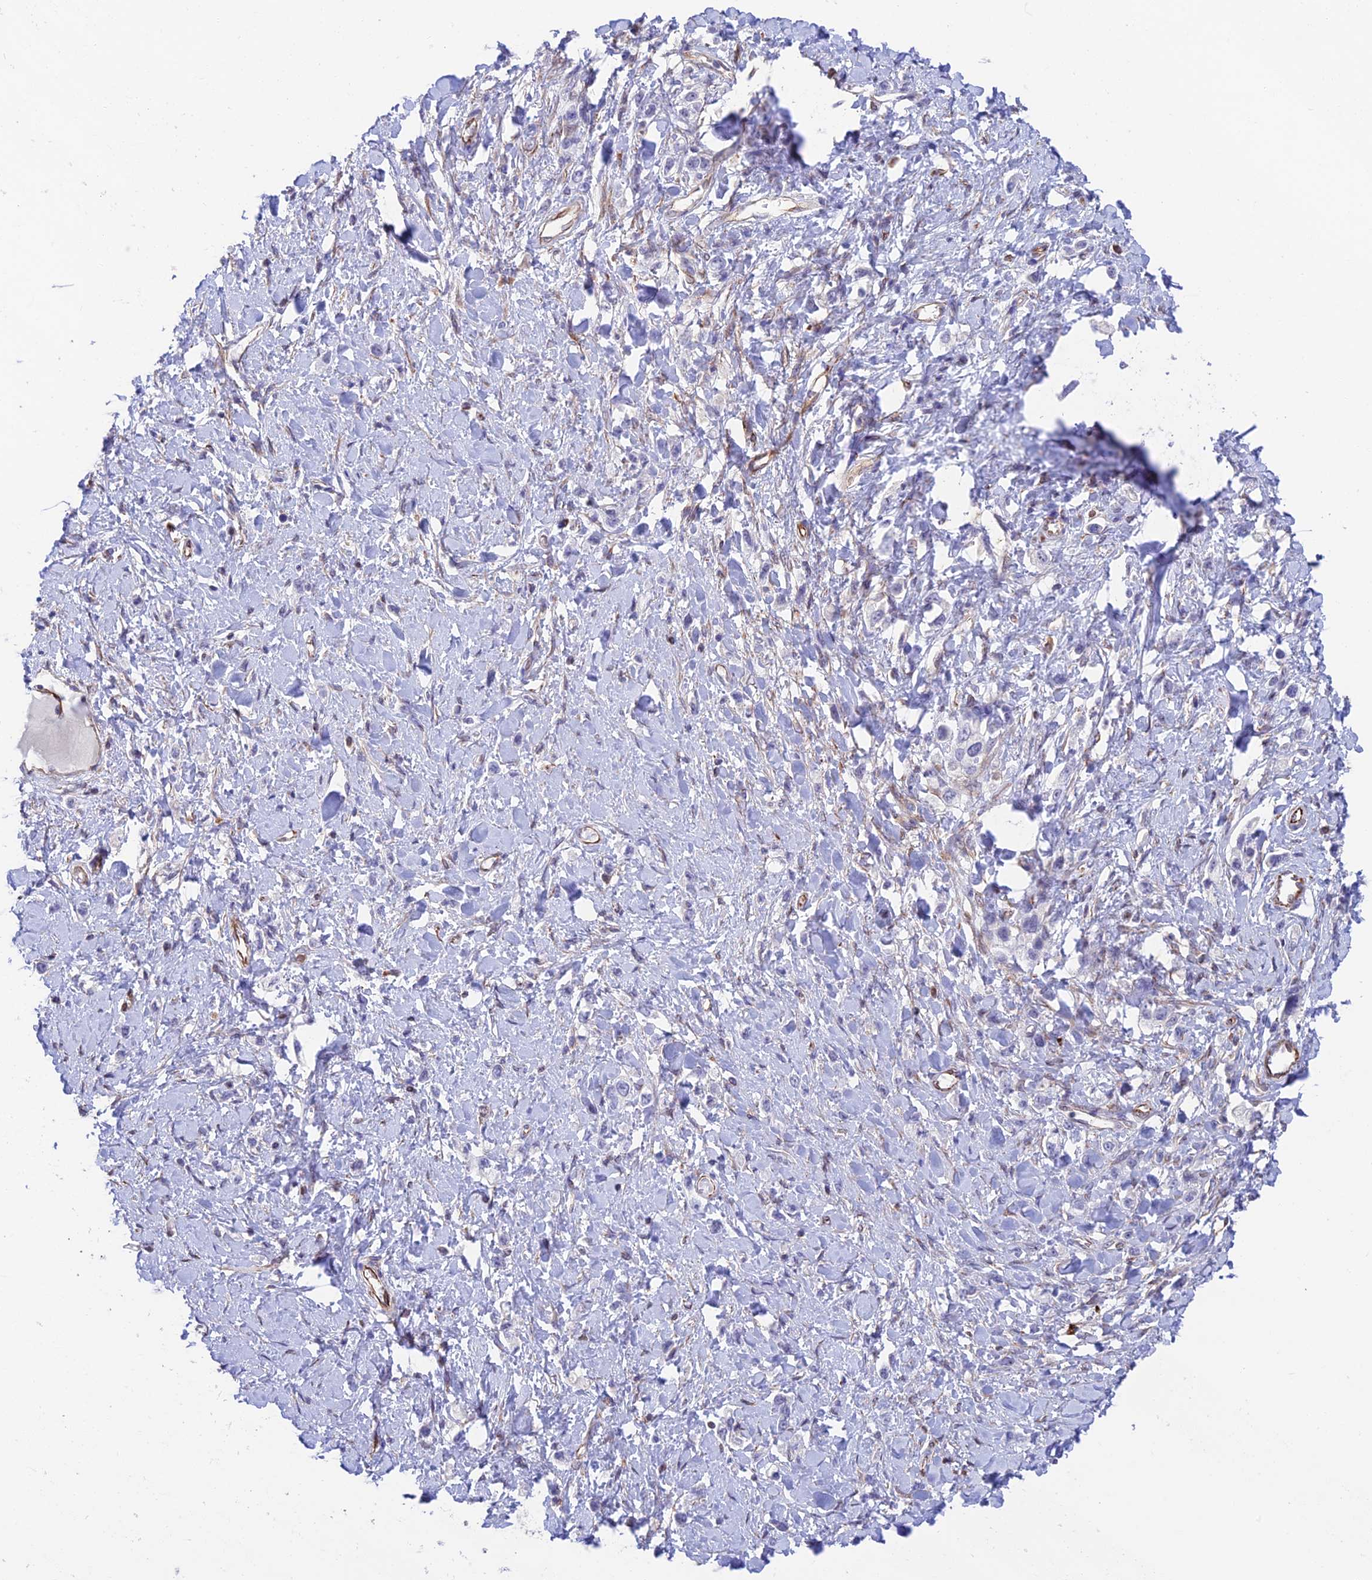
{"staining": {"intensity": "negative", "quantity": "none", "location": "none"}, "tissue": "stomach cancer", "cell_type": "Tumor cells", "image_type": "cancer", "snomed": [{"axis": "morphology", "description": "Adenocarcinoma, NOS"}, {"axis": "topography", "description": "Stomach"}], "caption": "Tumor cells are negative for protein expression in human stomach adenocarcinoma.", "gene": "ZNF652", "patient": {"sex": "female", "age": 65}}